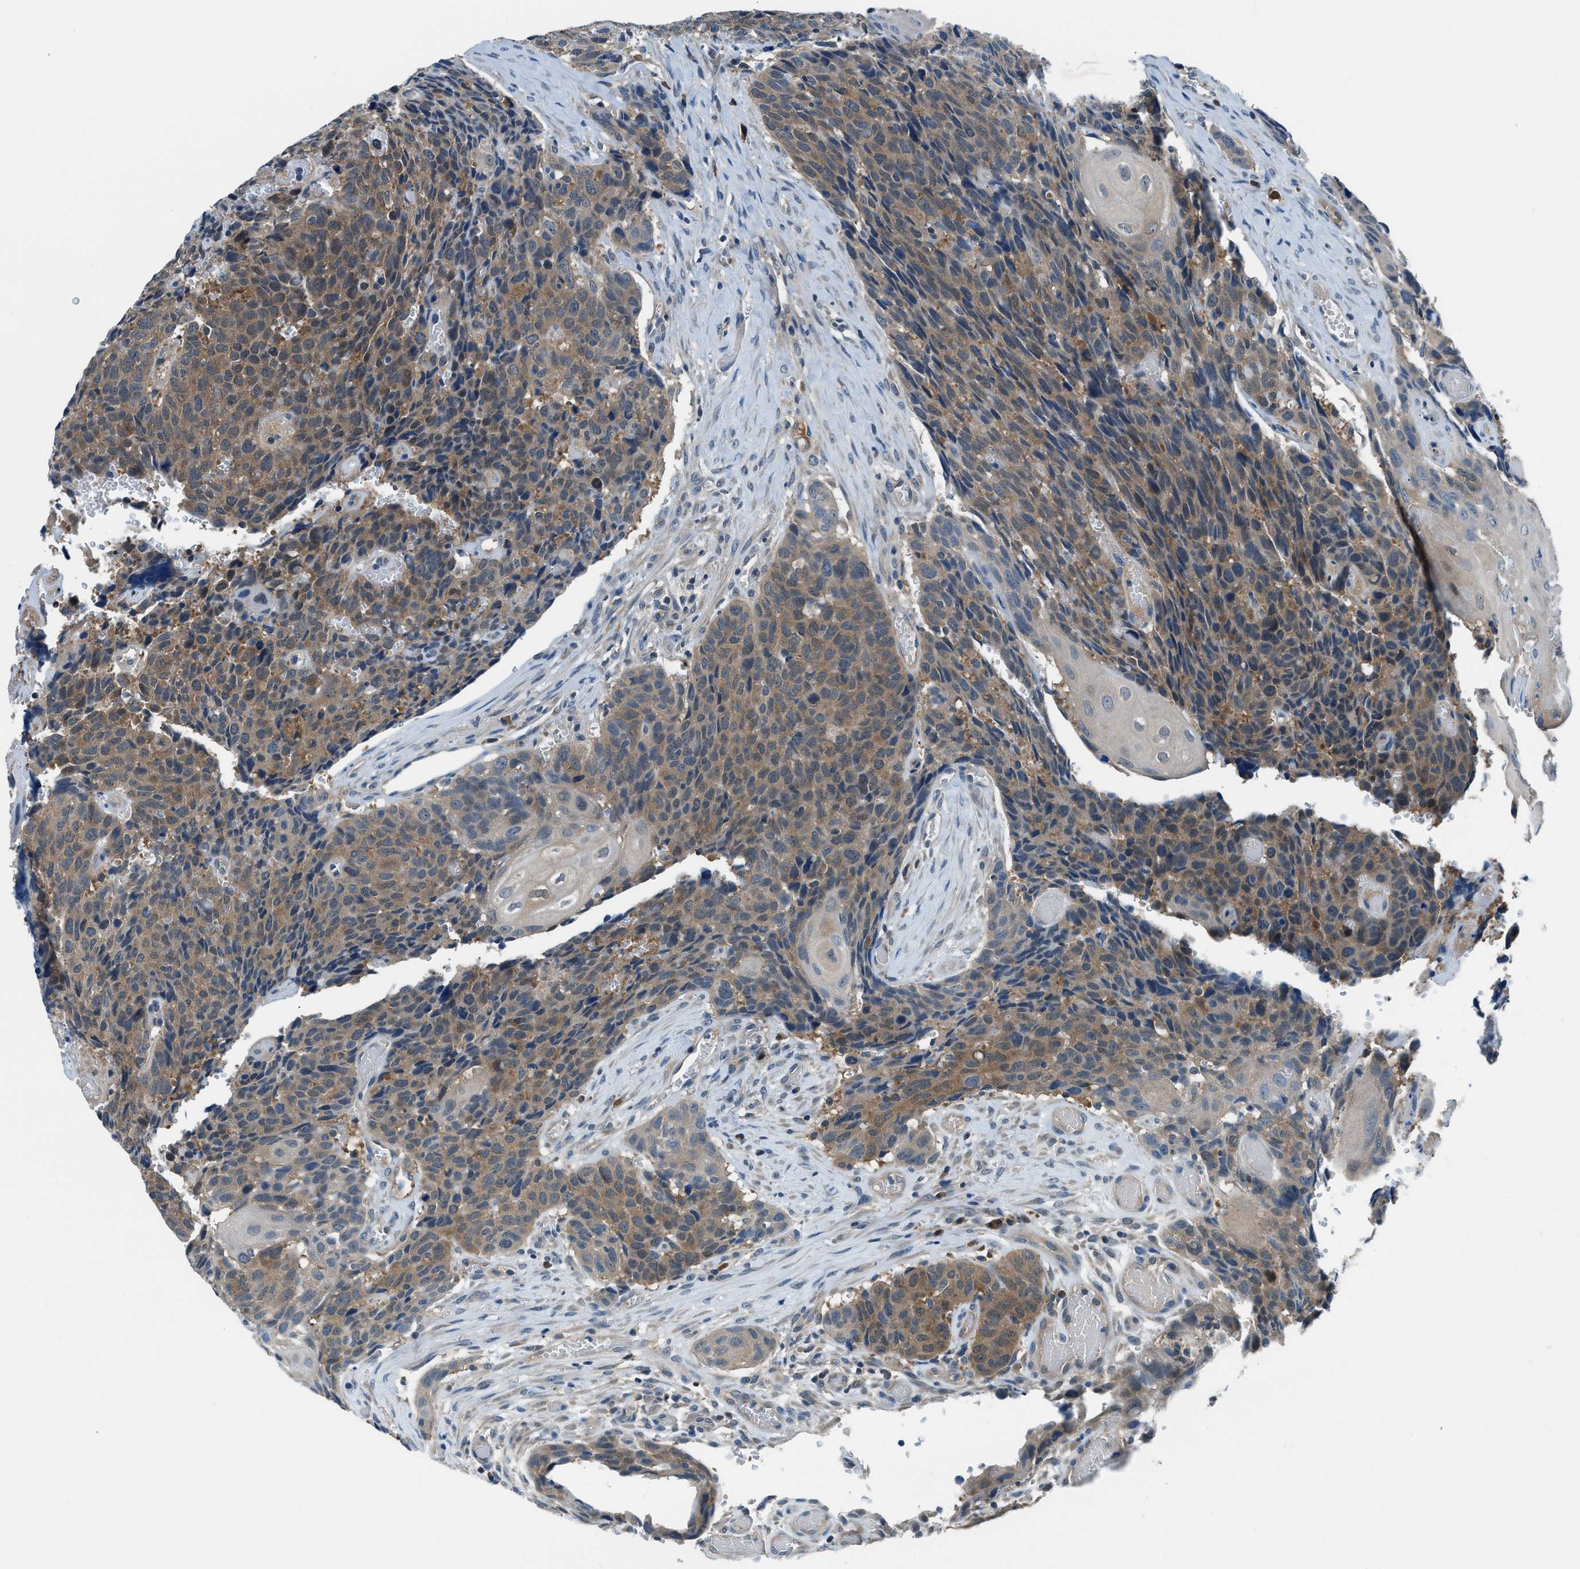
{"staining": {"intensity": "moderate", "quantity": ">75%", "location": "cytoplasmic/membranous"}, "tissue": "head and neck cancer", "cell_type": "Tumor cells", "image_type": "cancer", "snomed": [{"axis": "morphology", "description": "Squamous cell carcinoma, NOS"}, {"axis": "topography", "description": "Head-Neck"}], "caption": "Tumor cells reveal medium levels of moderate cytoplasmic/membranous expression in about >75% of cells in human squamous cell carcinoma (head and neck).", "gene": "ACP1", "patient": {"sex": "male", "age": 66}}